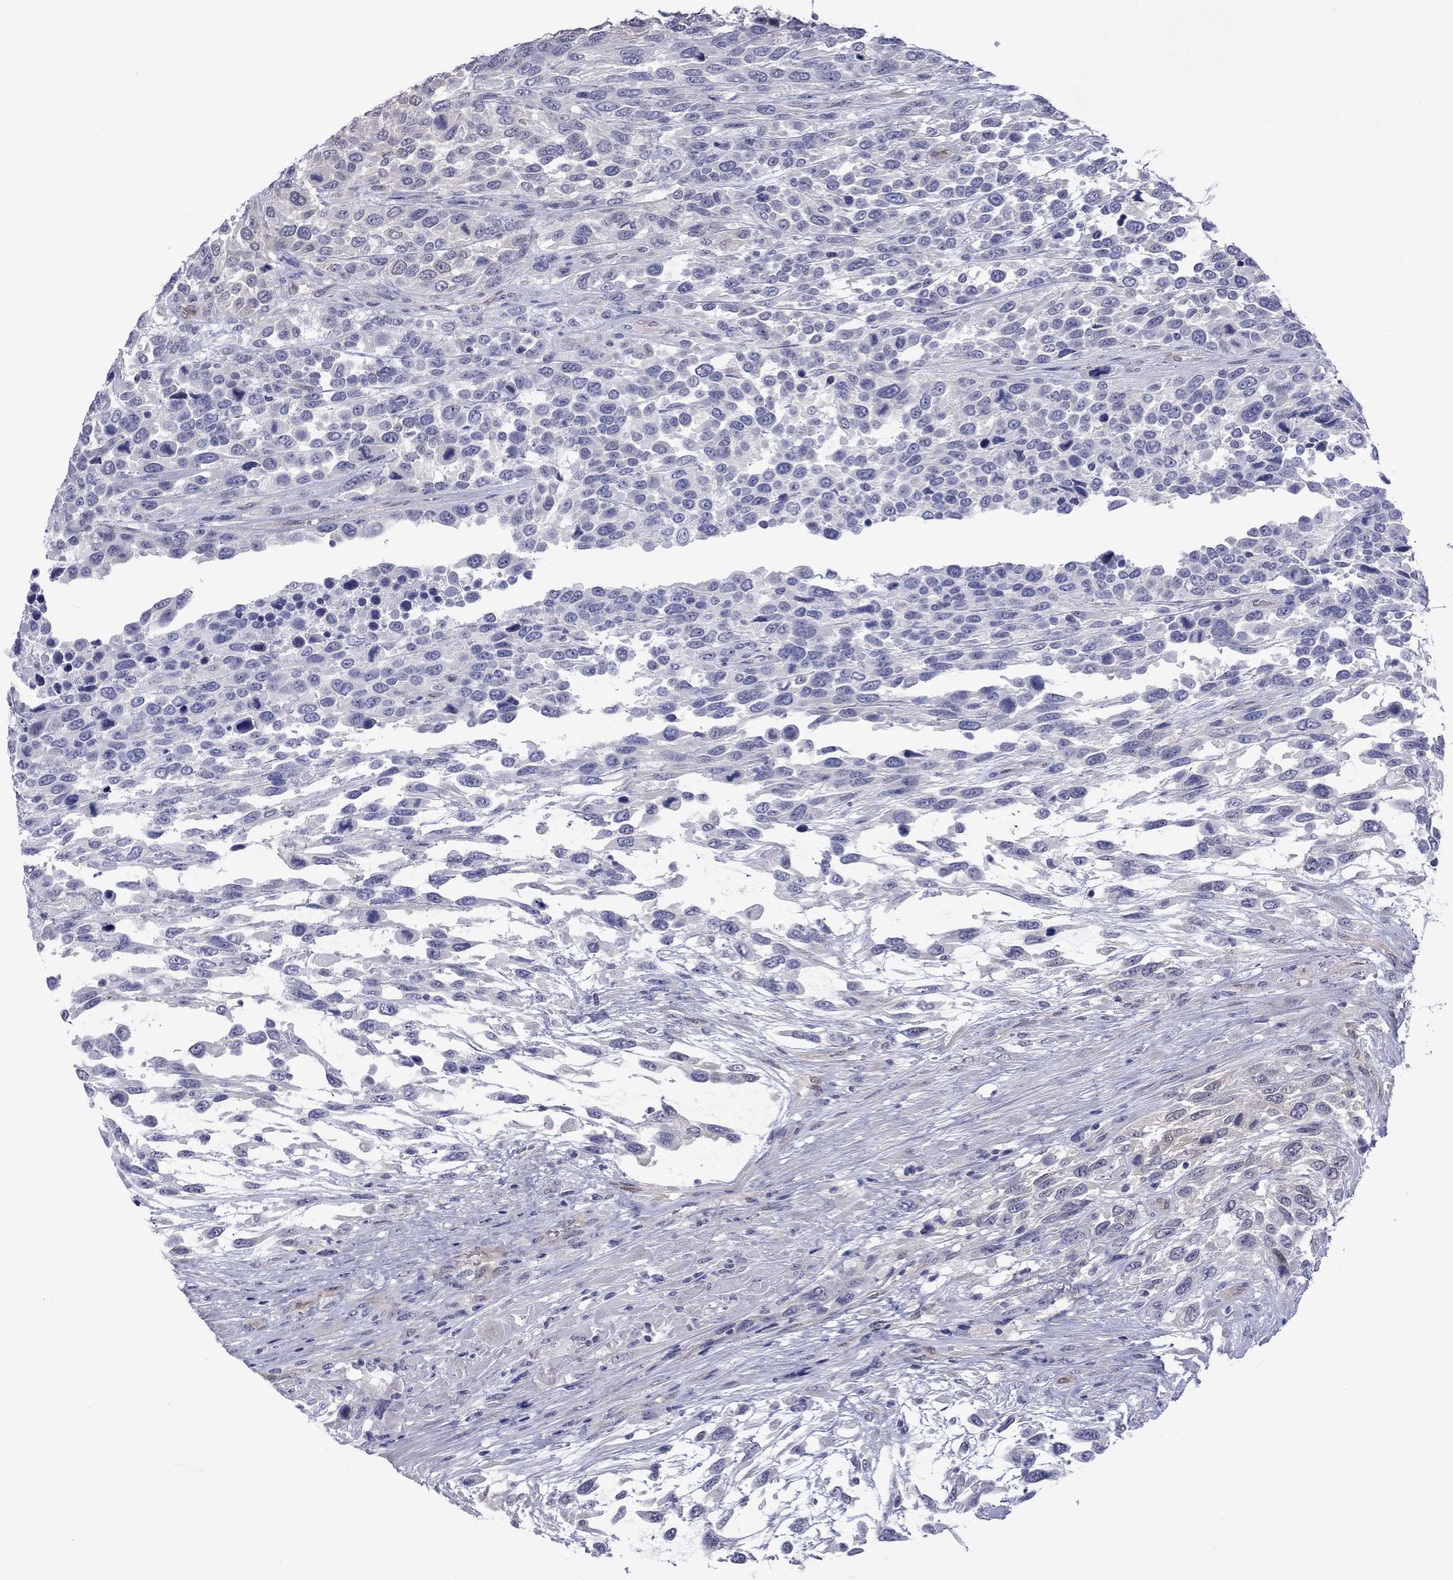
{"staining": {"intensity": "negative", "quantity": "none", "location": "none"}, "tissue": "urothelial cancer", "cell_type": "Tumor cells", "image_type": "cancer", "snomed": [{"axis": "morphology", "description": "Urothelial carcinoma, High grade"}, {"axis": "topography", "description": "Urinary bladder"}], "caption": "Human urothelial cancer stained for a protein using IHC displays no positivity in tumor cells.", "gene": "CTNNBIP1", "patient": {"sex": "female", "age": 70}}